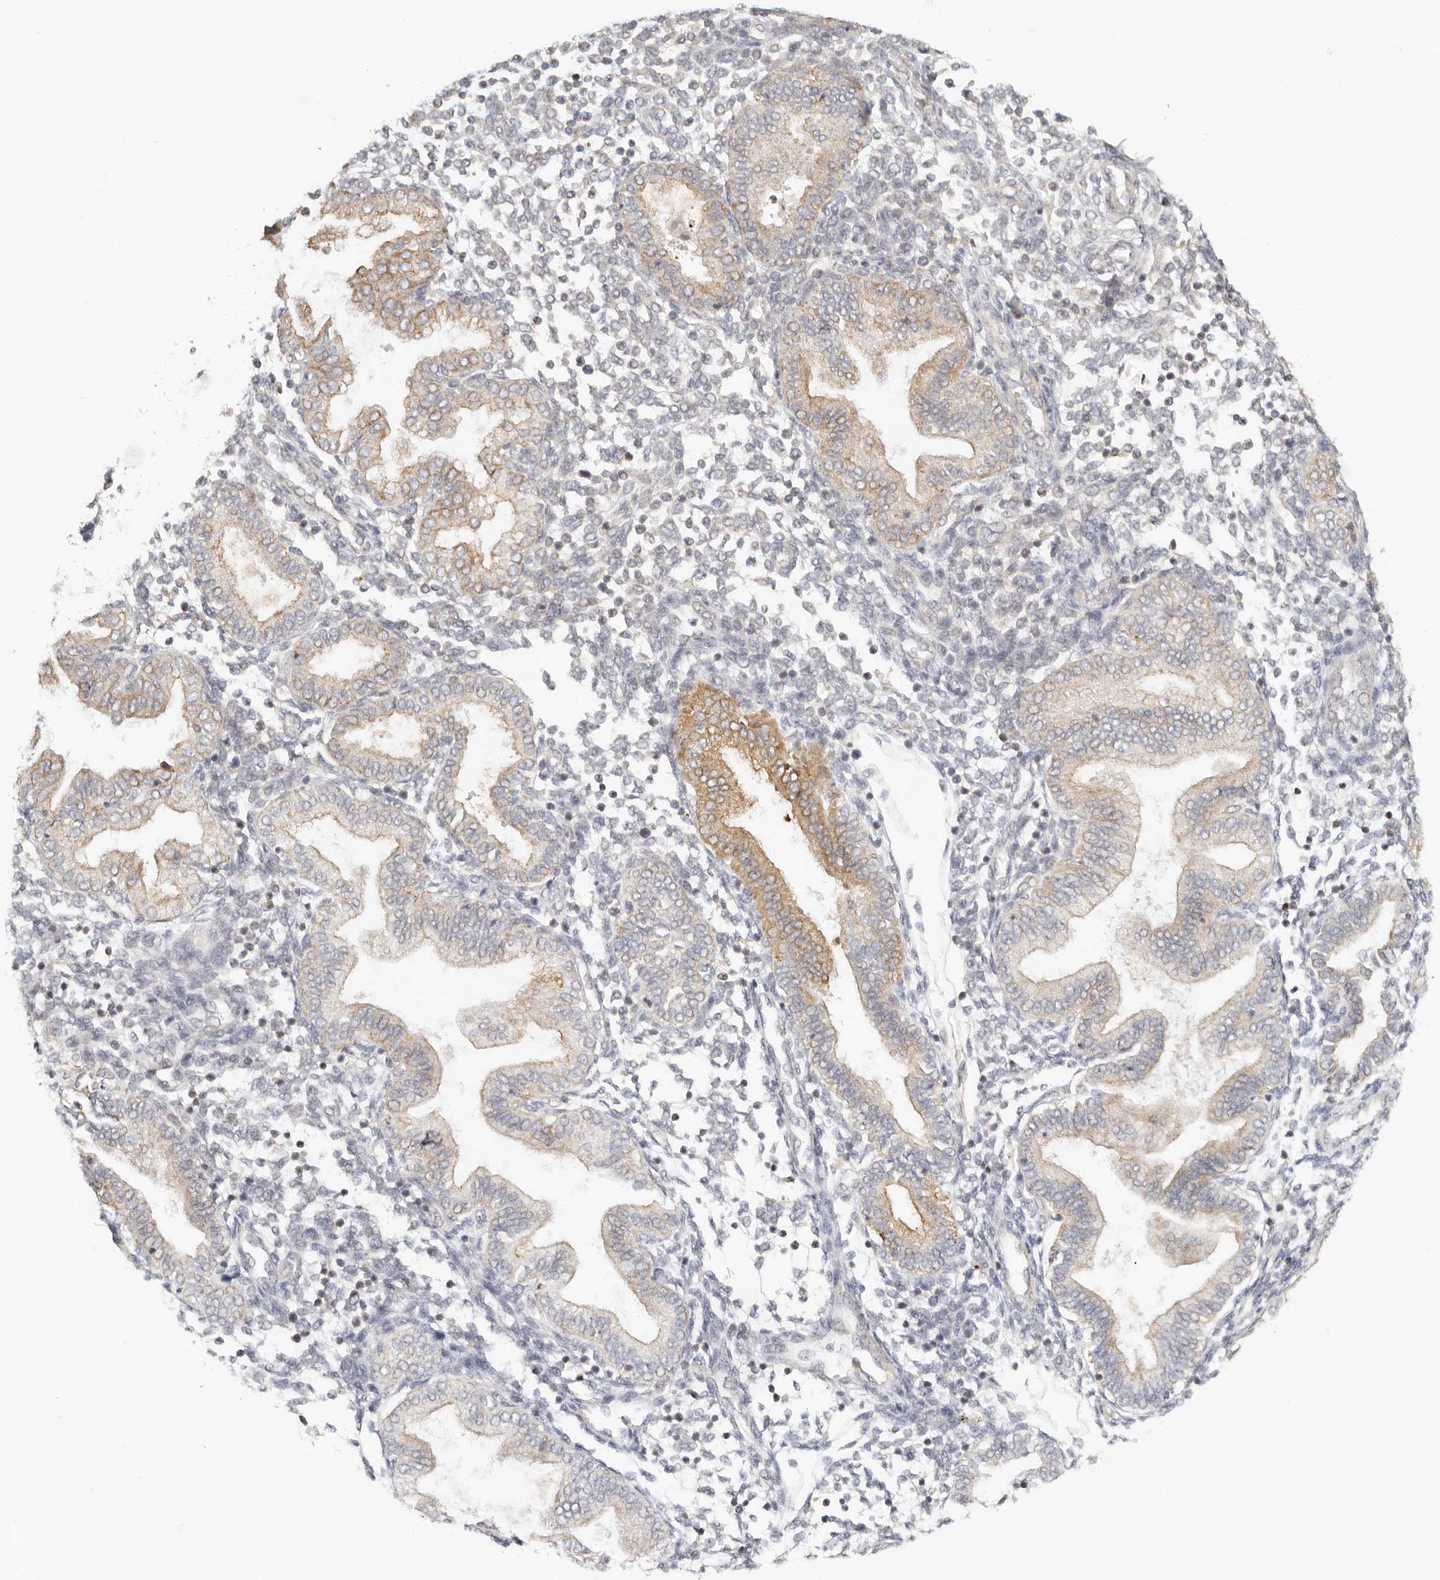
{"staining": {"intensity": "negative", "quantity": "none", "location": "none"}, "tissue": "endometrium", "cell_type": "Cells in endometrial stroma", "image_type": "normal", "snomed": [{"axis": "morphology", "description": "Normal tissue, NOS"}, {"axis": "topography", "description": "Endometrium"}], "caption": "Immunohistochemistry micrograph of unremarkable endometrium stained for a protein (brown), which displays no positivity in cells in endometrial stroma. The staining is performed using DAB brown chromogen with nuclei counter-stained in using hematoxylin.", "gene": "KDF1", "patient": {"sex": "female", "age": 53}}